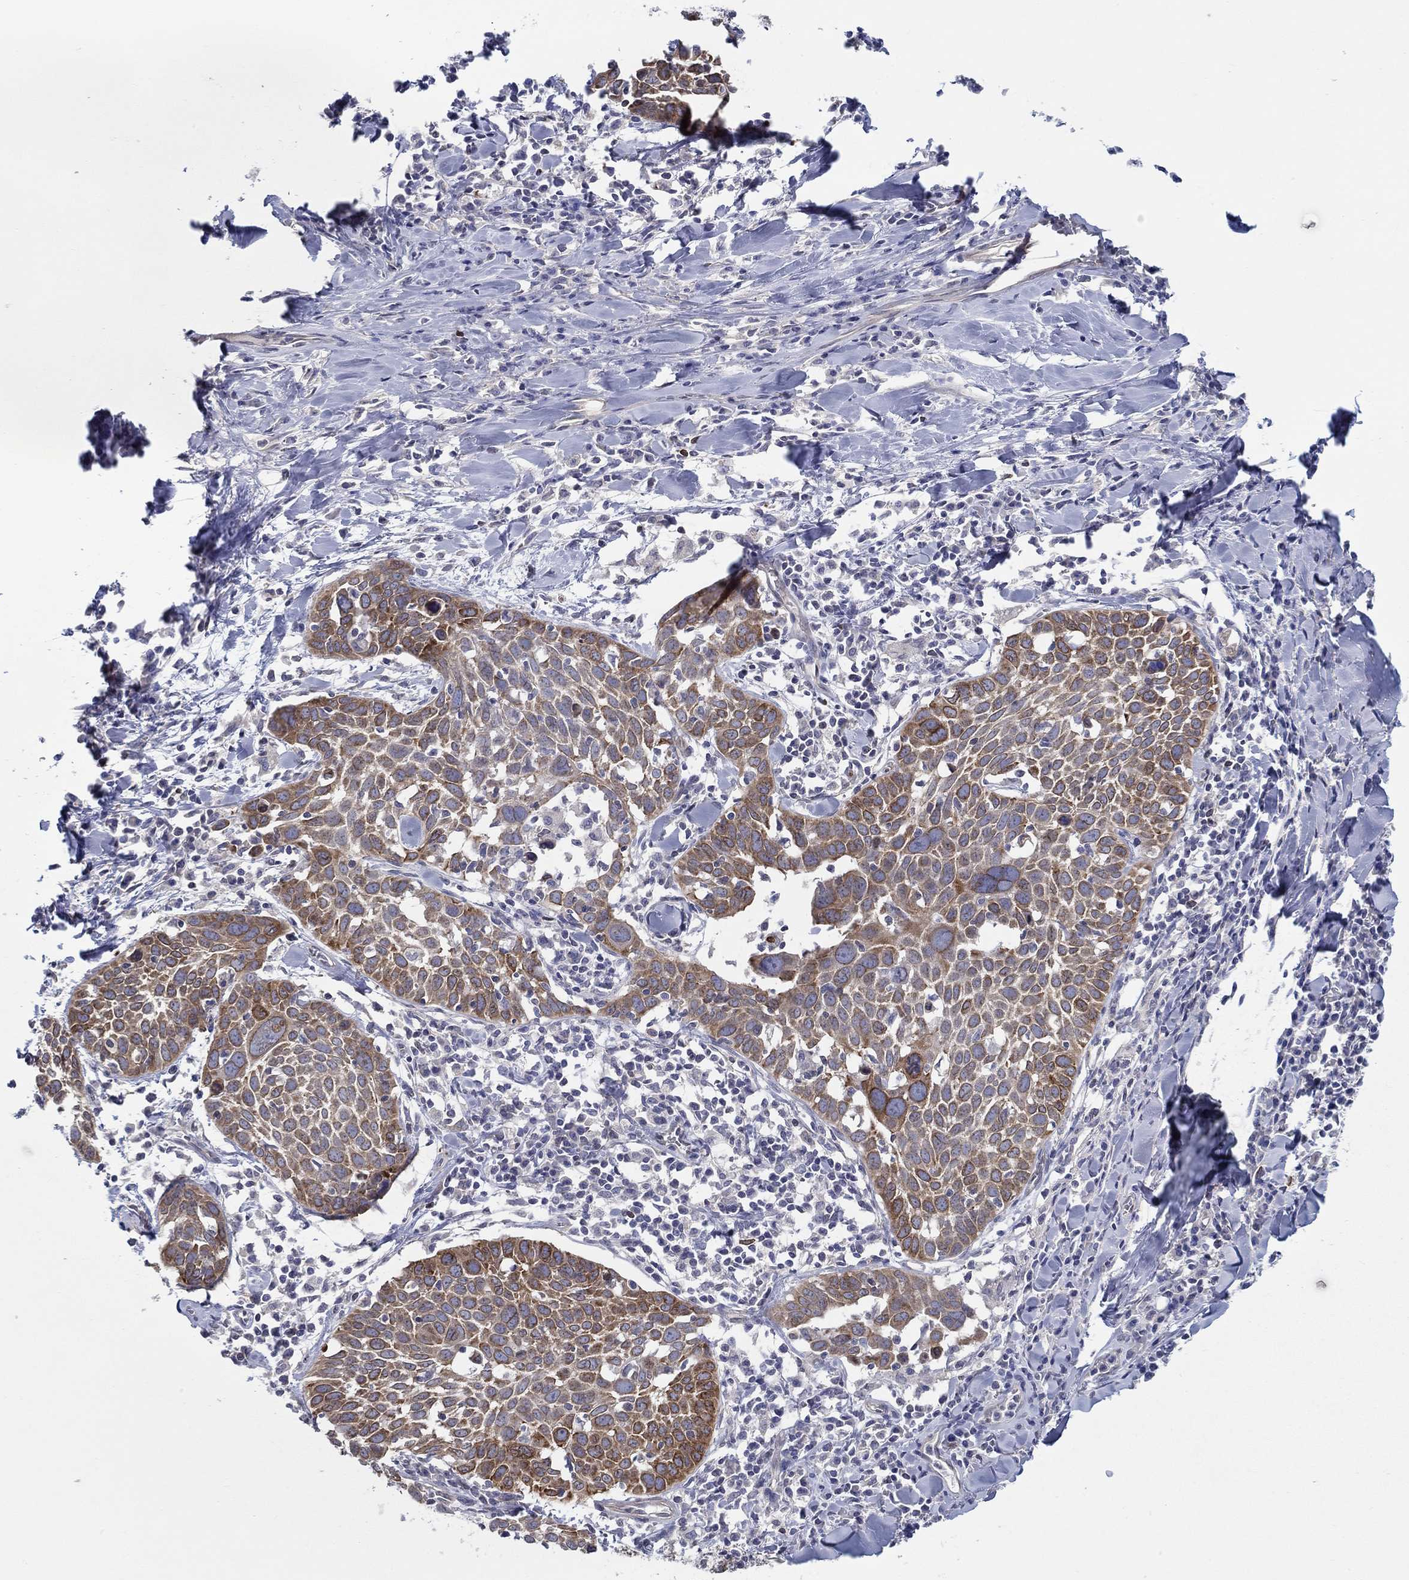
{"staining": {"intensity": "strong", "quantity": "25%-75%", "location": "cytoplasmic/membranous"}, "tissue": "lung cancer", "cell_type": "Tumor cells", "image_type": "cancer", "snomed": [{"axis": "morphology", "description": "Squamous cell carcinoma, NOS"}, {"axis": "topography", "description": "Lung"}], "caption": "Protein staining of squamous cell carcinoma (lung) tissue demonstrates strong cytoplasmic/membranous expression in approximately 25%-75% of tumor cells. (Stains: DAB (3,3'-diaminobenzidine) in brown, nuclei in blue, Microscopy: brightfield microscopy at high magnification).", "gene": "ERMP1", "patient": {"sex": "male", "age": 57}}